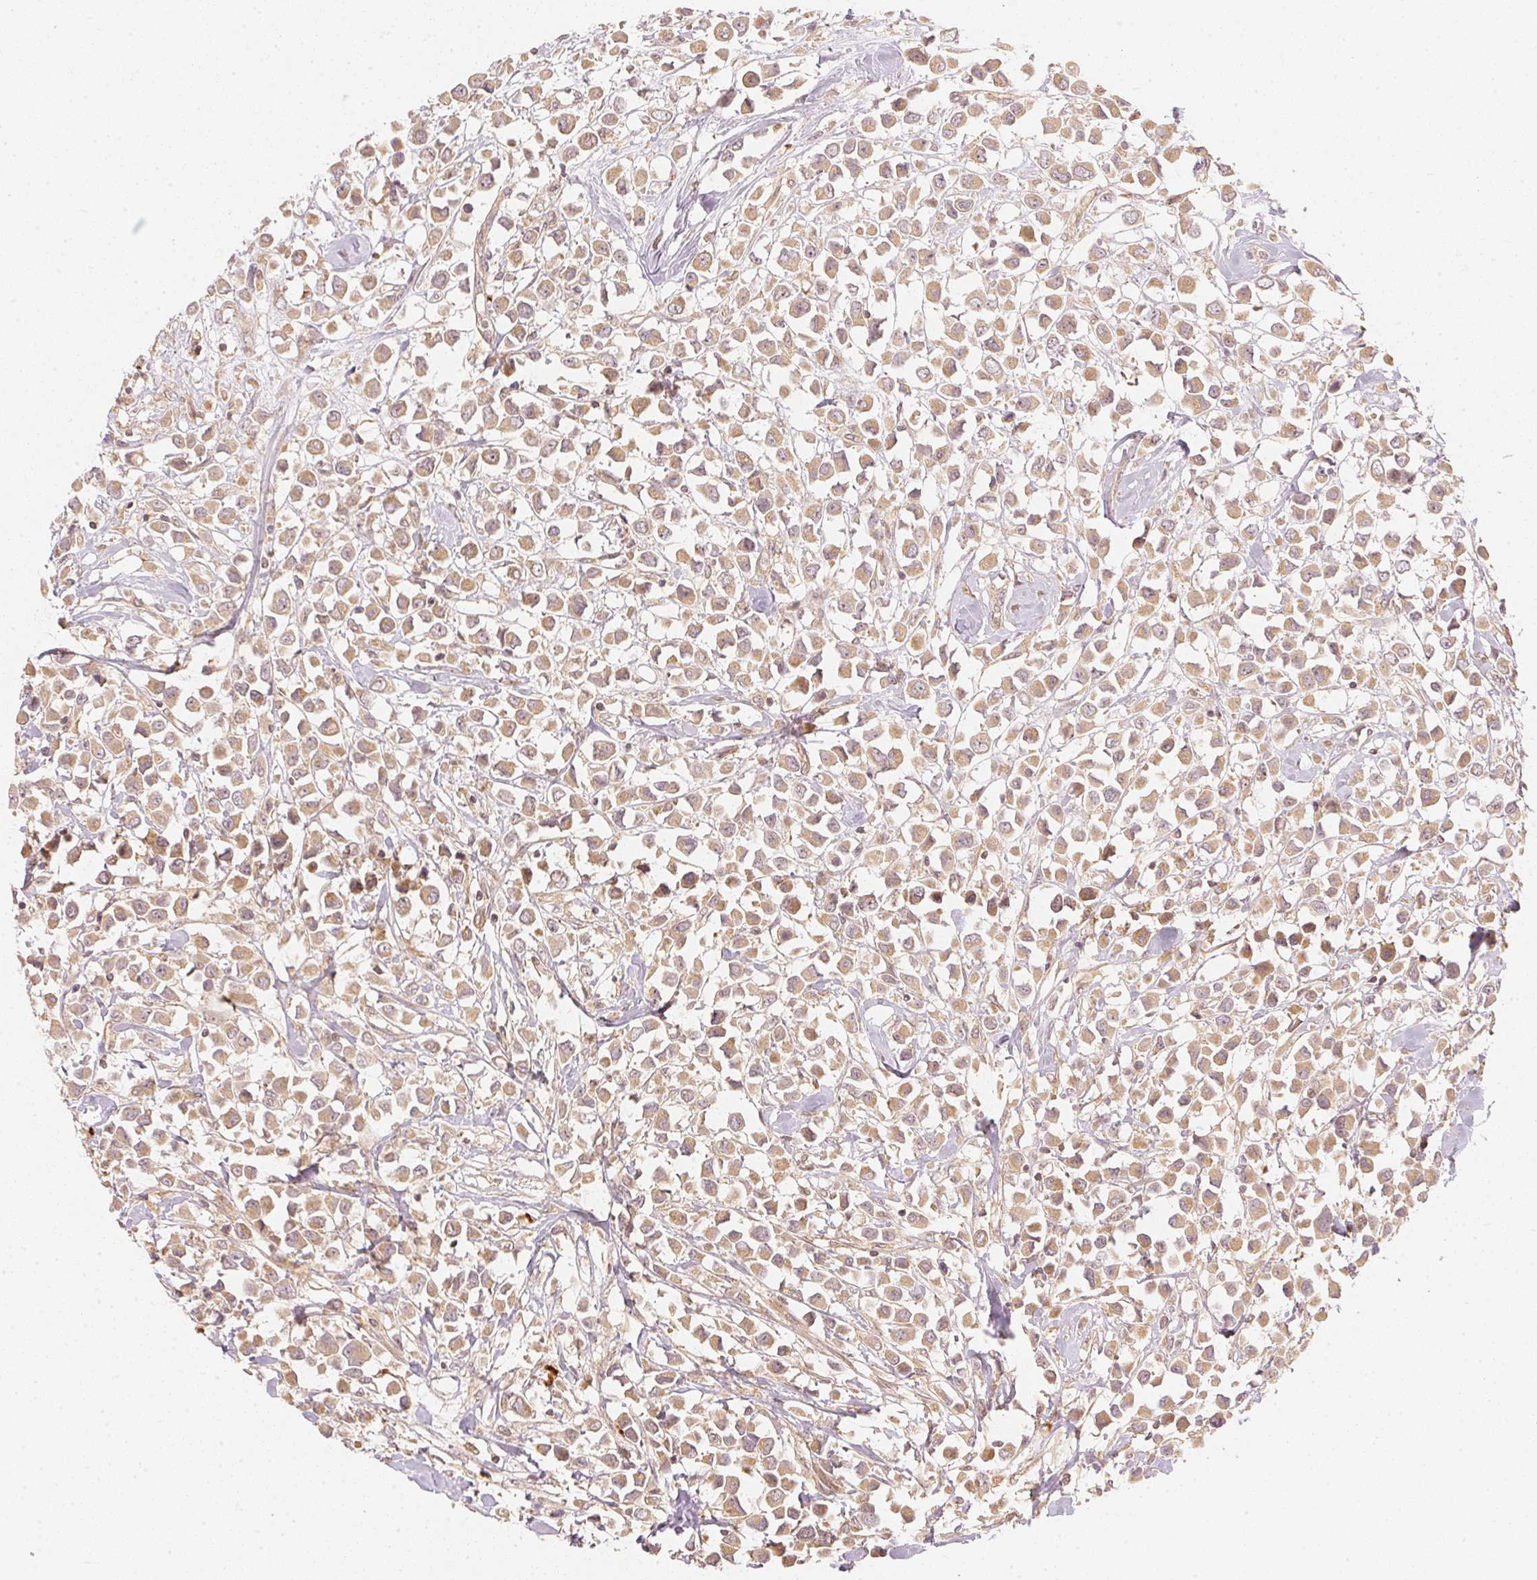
{"staining": {"intensity": "moderate", "quantity": ">75%", "location": "cytoplasmic/membranous"}, "tissue": "breast cancer", "cell_type": "Tumor cells", "image_type": "cancer", "snomed": [{"axis": "morphology", "description": "Duct carcinoma"}, {"axis": "topography", "description": "Breast"}], "caption": "Protein positivity by IHC shows moderate cytoplasmic/membranous expression in about >75% of tumor cells in breast cancer (infiltrating ductal carcinoma). (DAB (3,3'-diaminobenzidine) = brown stain, brightfield microscopy at high magnification).", "gene": "WDR54", "patient": {"sex": "female", "age": 61}}